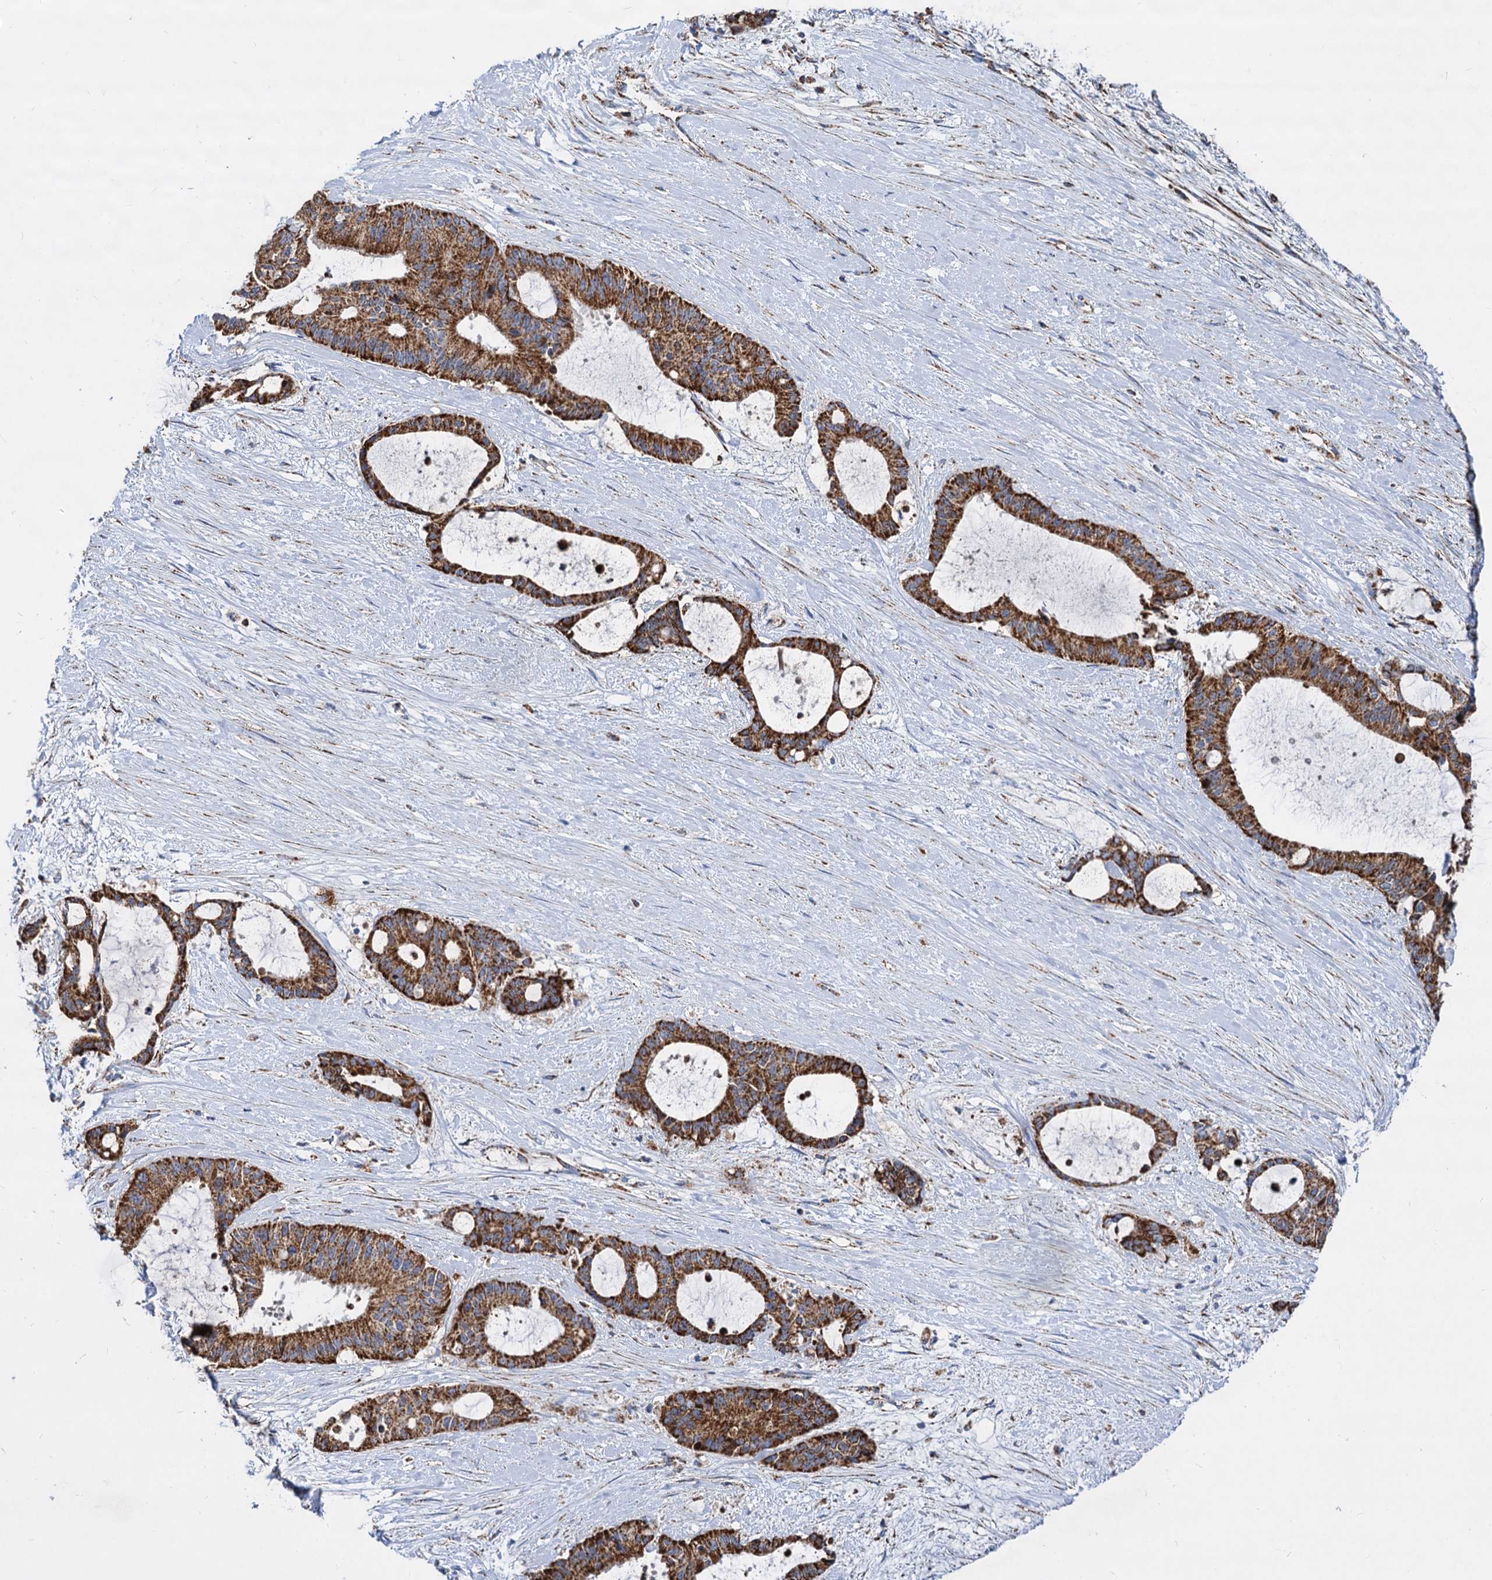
{"staining": {"intensity": "strong", "quantity": ">75%", "location": "cytoplasmic/membranous"}, "tissue": "liver cancer", "cell_type": "Tumor cells", "image_type": "cancer", "snomed": [{"axis": "morphology", "description": "Normal tissue, NOS"}, {"axis": "morphology", "description": "Cholangiocarcinoma"}, {"axis": "topography", "description": "Liver"}, {"axis": "topography", "description": "Peripheral nerve tissue"}], "caption": "Immunohistochemistry (DAB (3,3'-diaminobenzidine)) staining of liver cancer demonstrates strong cytoplasmic/membranous protein expression in approximately >75% of tumor cells.", "gene": "TIMM10", "patient": {"sex": "female", "age": 73}}